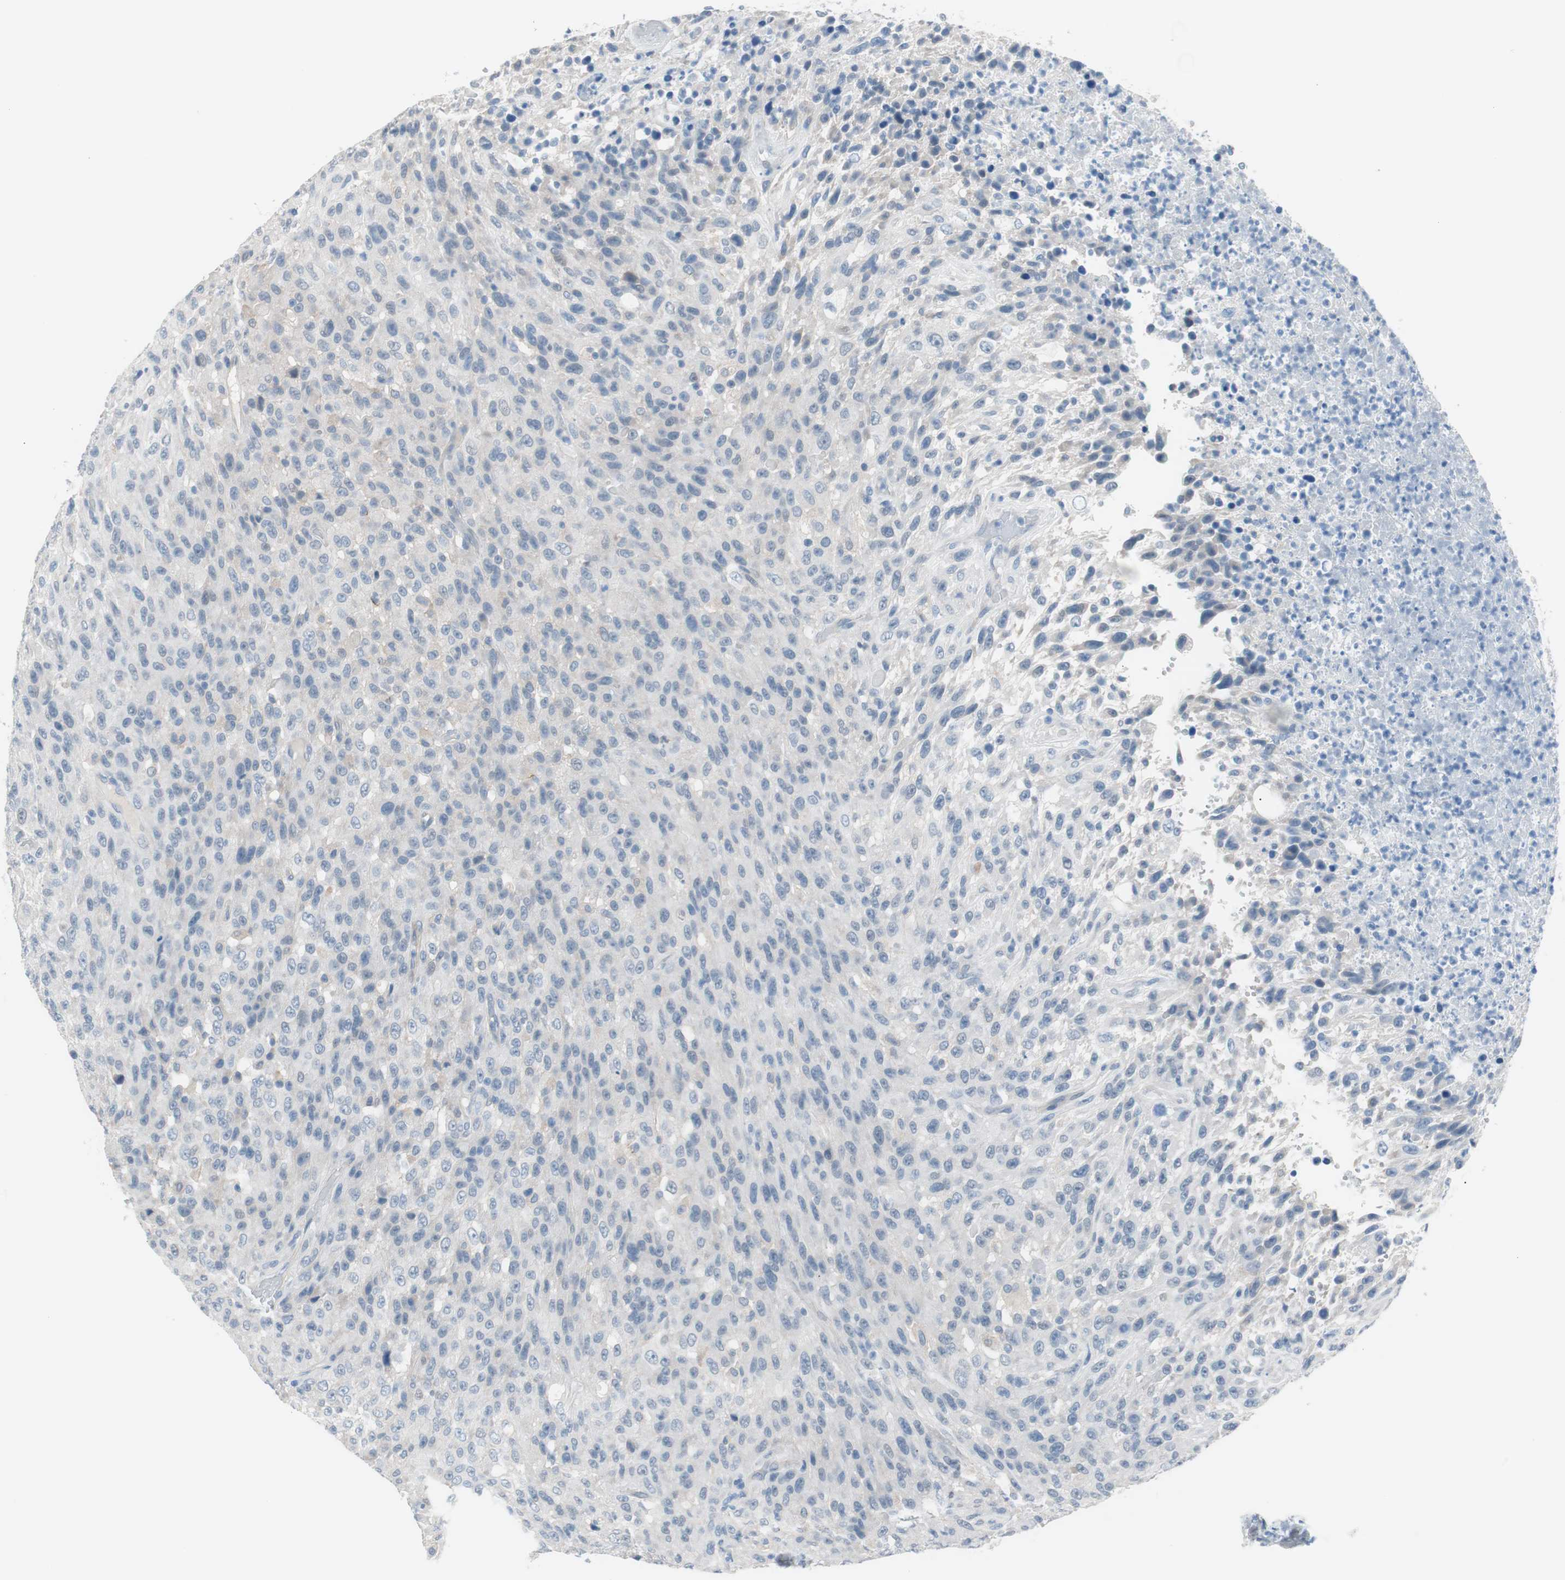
{"staining": {"intensity": "negative", "quantity": "none", "location": "none"}, "tissue": "urothelial cancer", "cell_type": "Tumor cells", "image_type": "cancer", "snomed": [{"axis": "morphology", "description": "Urothelial carcinoma, High grade"}, {"axis": "topography", "description": "Urinary bladder"}], "caption": "Protein analysis of high-grade urothelial carcinoma exhibits no significant expression in tumor cells.", "gene": "VIL1", "patient": {"sex": "male", "age": 66}}